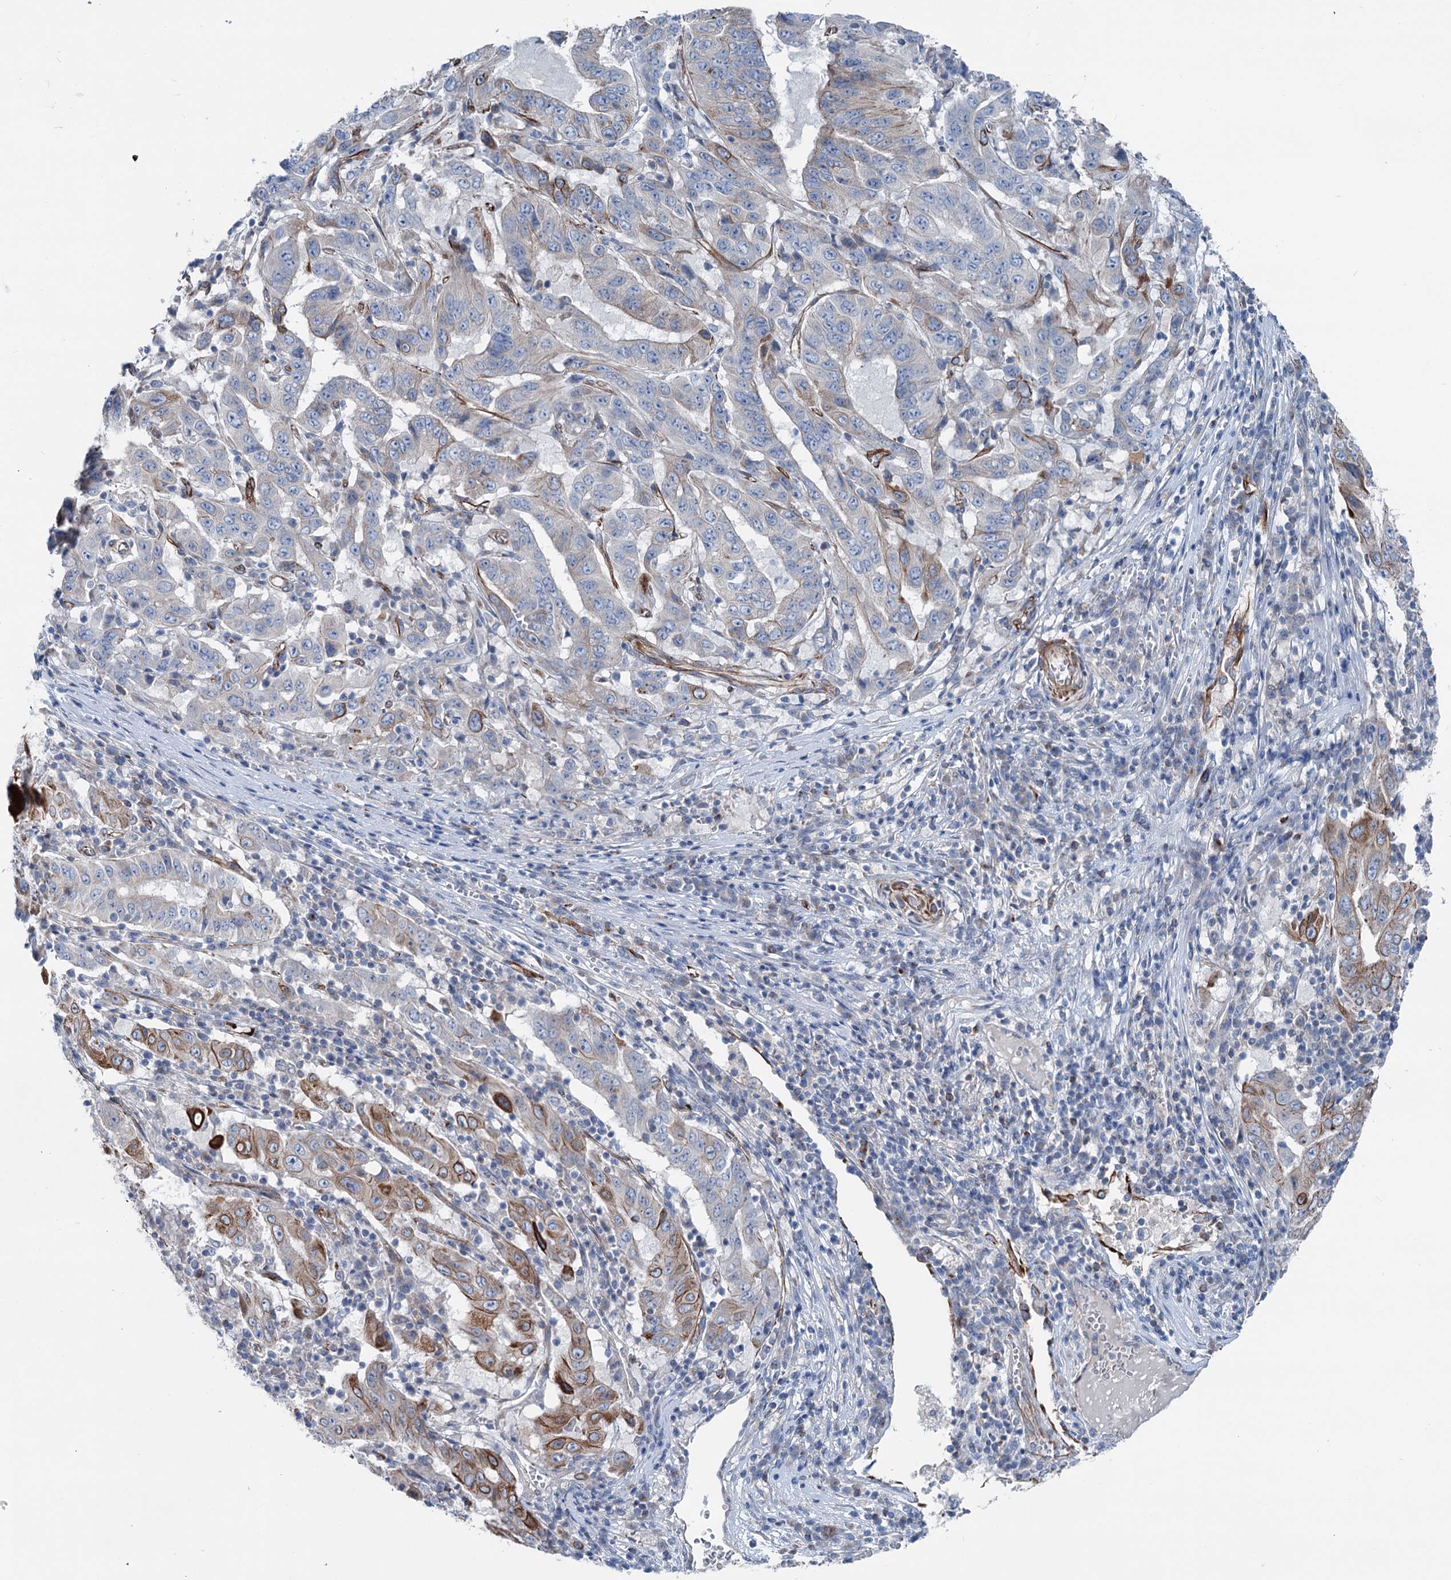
{"staining": {"intensity": "moderate", "quantity": "<25%", "location": "cytoplasmic/membranous"}, "tissue": "pancreatic cancer", "cell_type": "Tumor cells", "image_type": "cancer", "snomed": [{"axis": "morphology", "description": "Adenocarcinoma, NOS"}, {"axis": "topography", "description": "Pancreas"}], "caption": "Brown immunohistochemical staining in human pancreatic cancer exhibits moderate cytoplasmic/membranous staining in about <25% of tumor cells.", "gene": "CALCOCO1", "patient": {"sex": "male", "age": 63}}